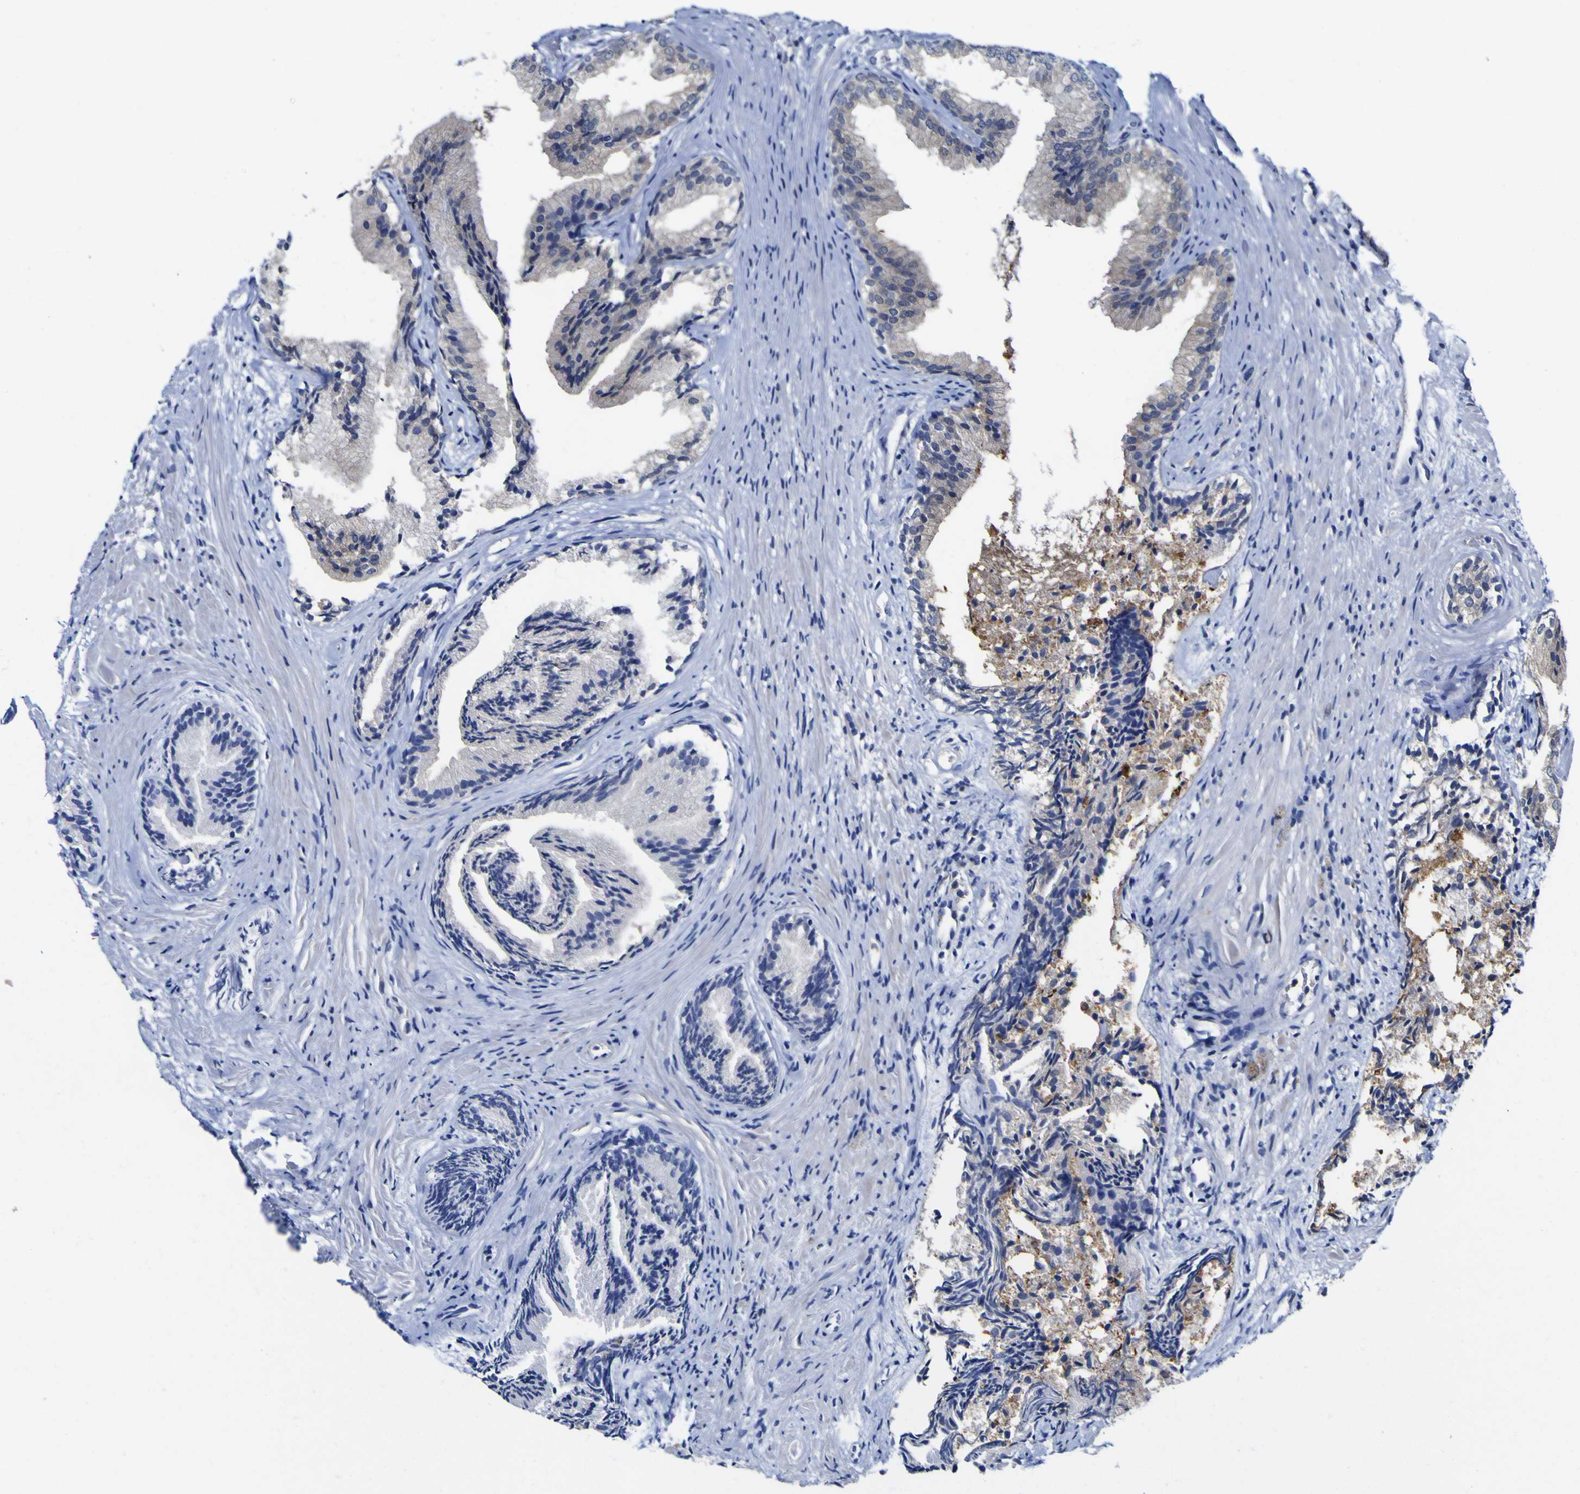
{"staining": {"intensity": "negative", "quantity": "none", "location": "none"}, "tissue": "prostate", "cell_type": "Glandular cells", "image_type": "normal", "snomed": [{"axis": "morphology", "description": "Normal tissue, NOS"}, {"axis": "topography", "description": "Prostate"}], "caption": "This is a image of immunohistochemistry staining of unremarkable prostate, which shows no positivity in glandular cells. Nuclei are stained in blue.", "gene": "CASP6", "patient": {"sex": "male", "age": 76}}